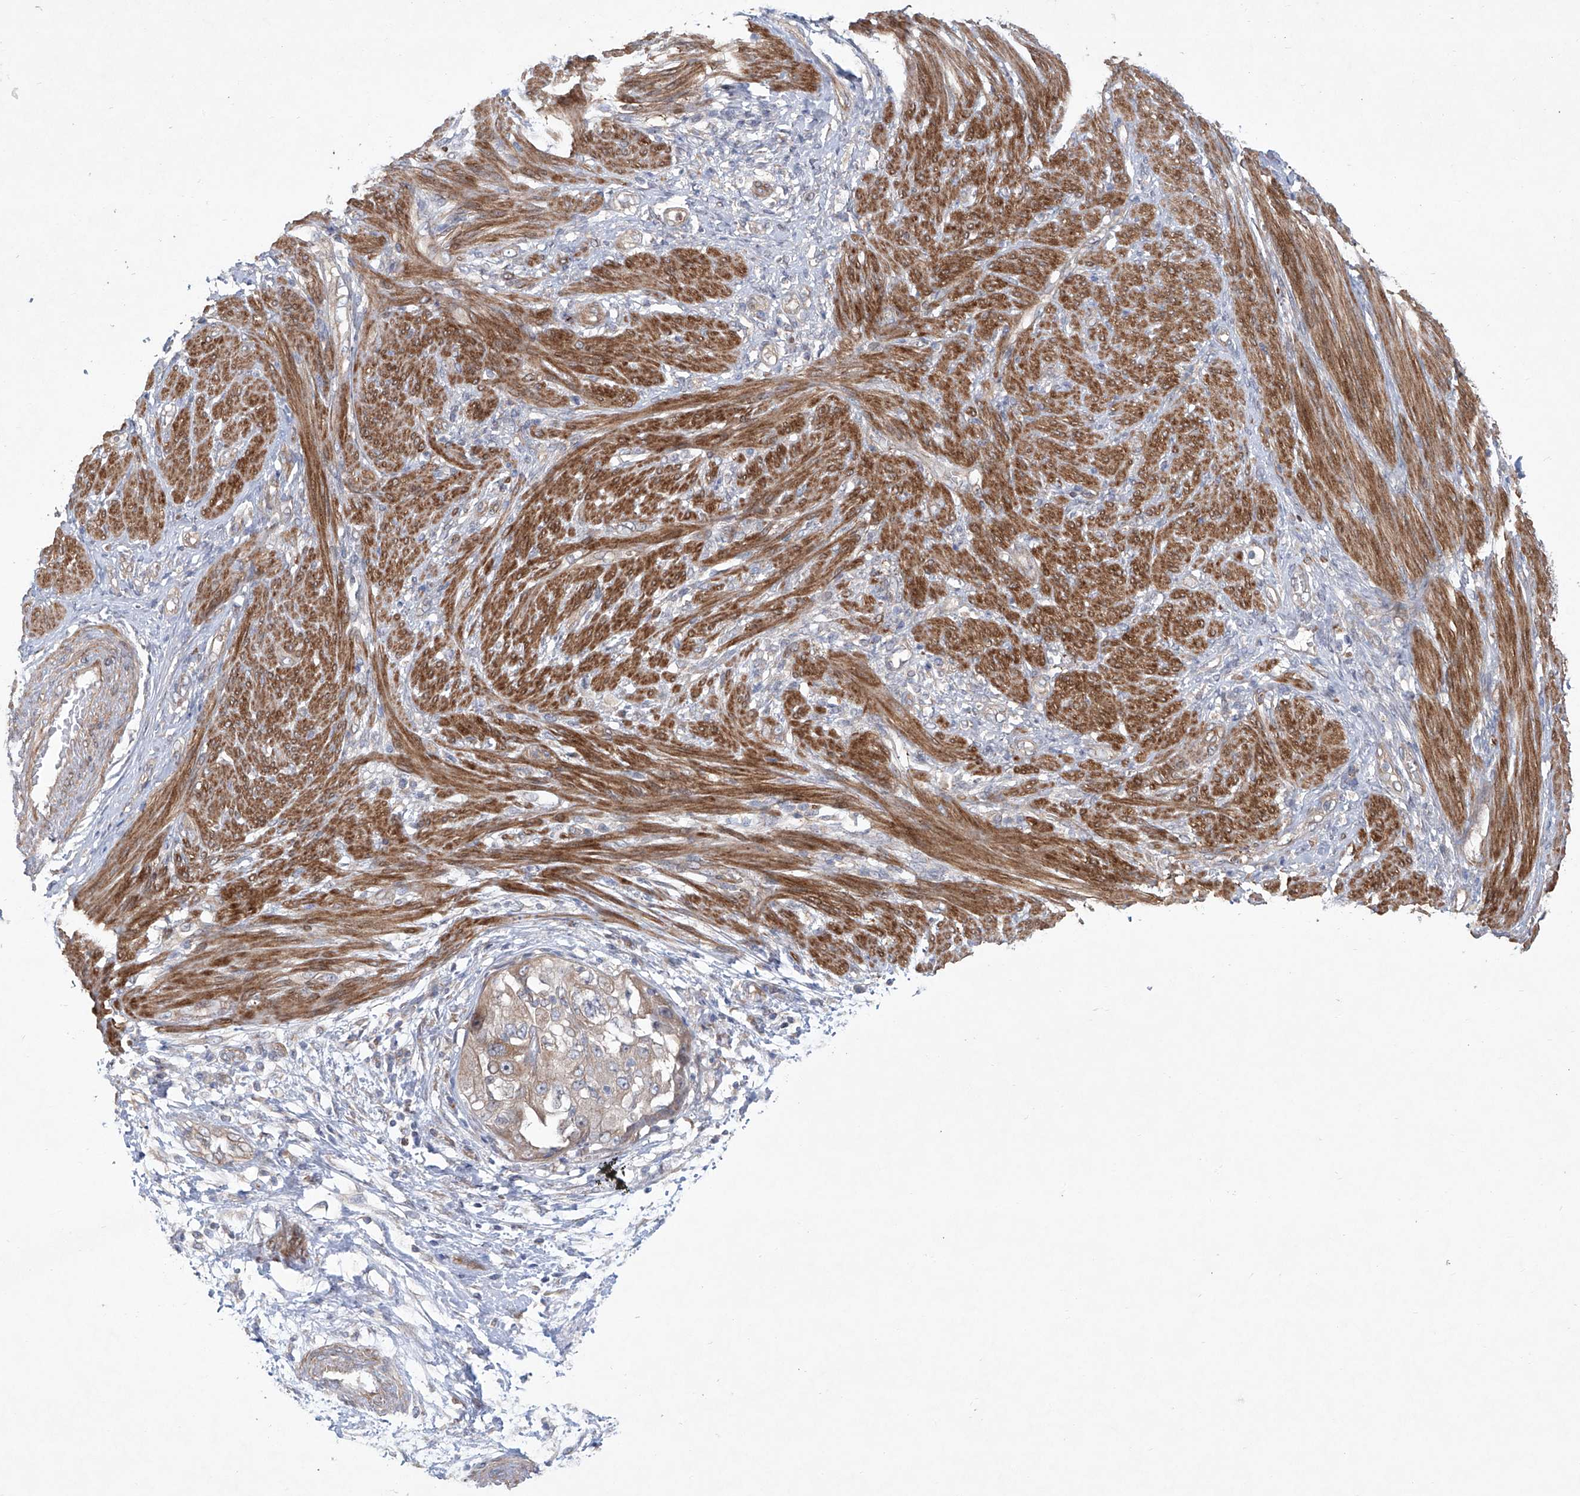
{"staining": {"intensity": "weak", "quantity": "25%-75%", "location": "cytoplasmic/membranous"}, "tissue": "endometrial cancer", "cell_type": "Tumor cells", "image_type": "cancer", "snomed": [{"axis": "morphology", "description": "Adenocarcinoma, NOS"}, {"axis": "topography", "description": "Endometrium"}], "caption": "Immunohistochemical staining of adenocarcinoma (endometrial) demonstrates low levels of weak cytoplasmic/membranous protein staining in approximately 25%-75% of tumor cells.", "gene": "KLC4", "patient": {"sex": "female", "age": 85}}